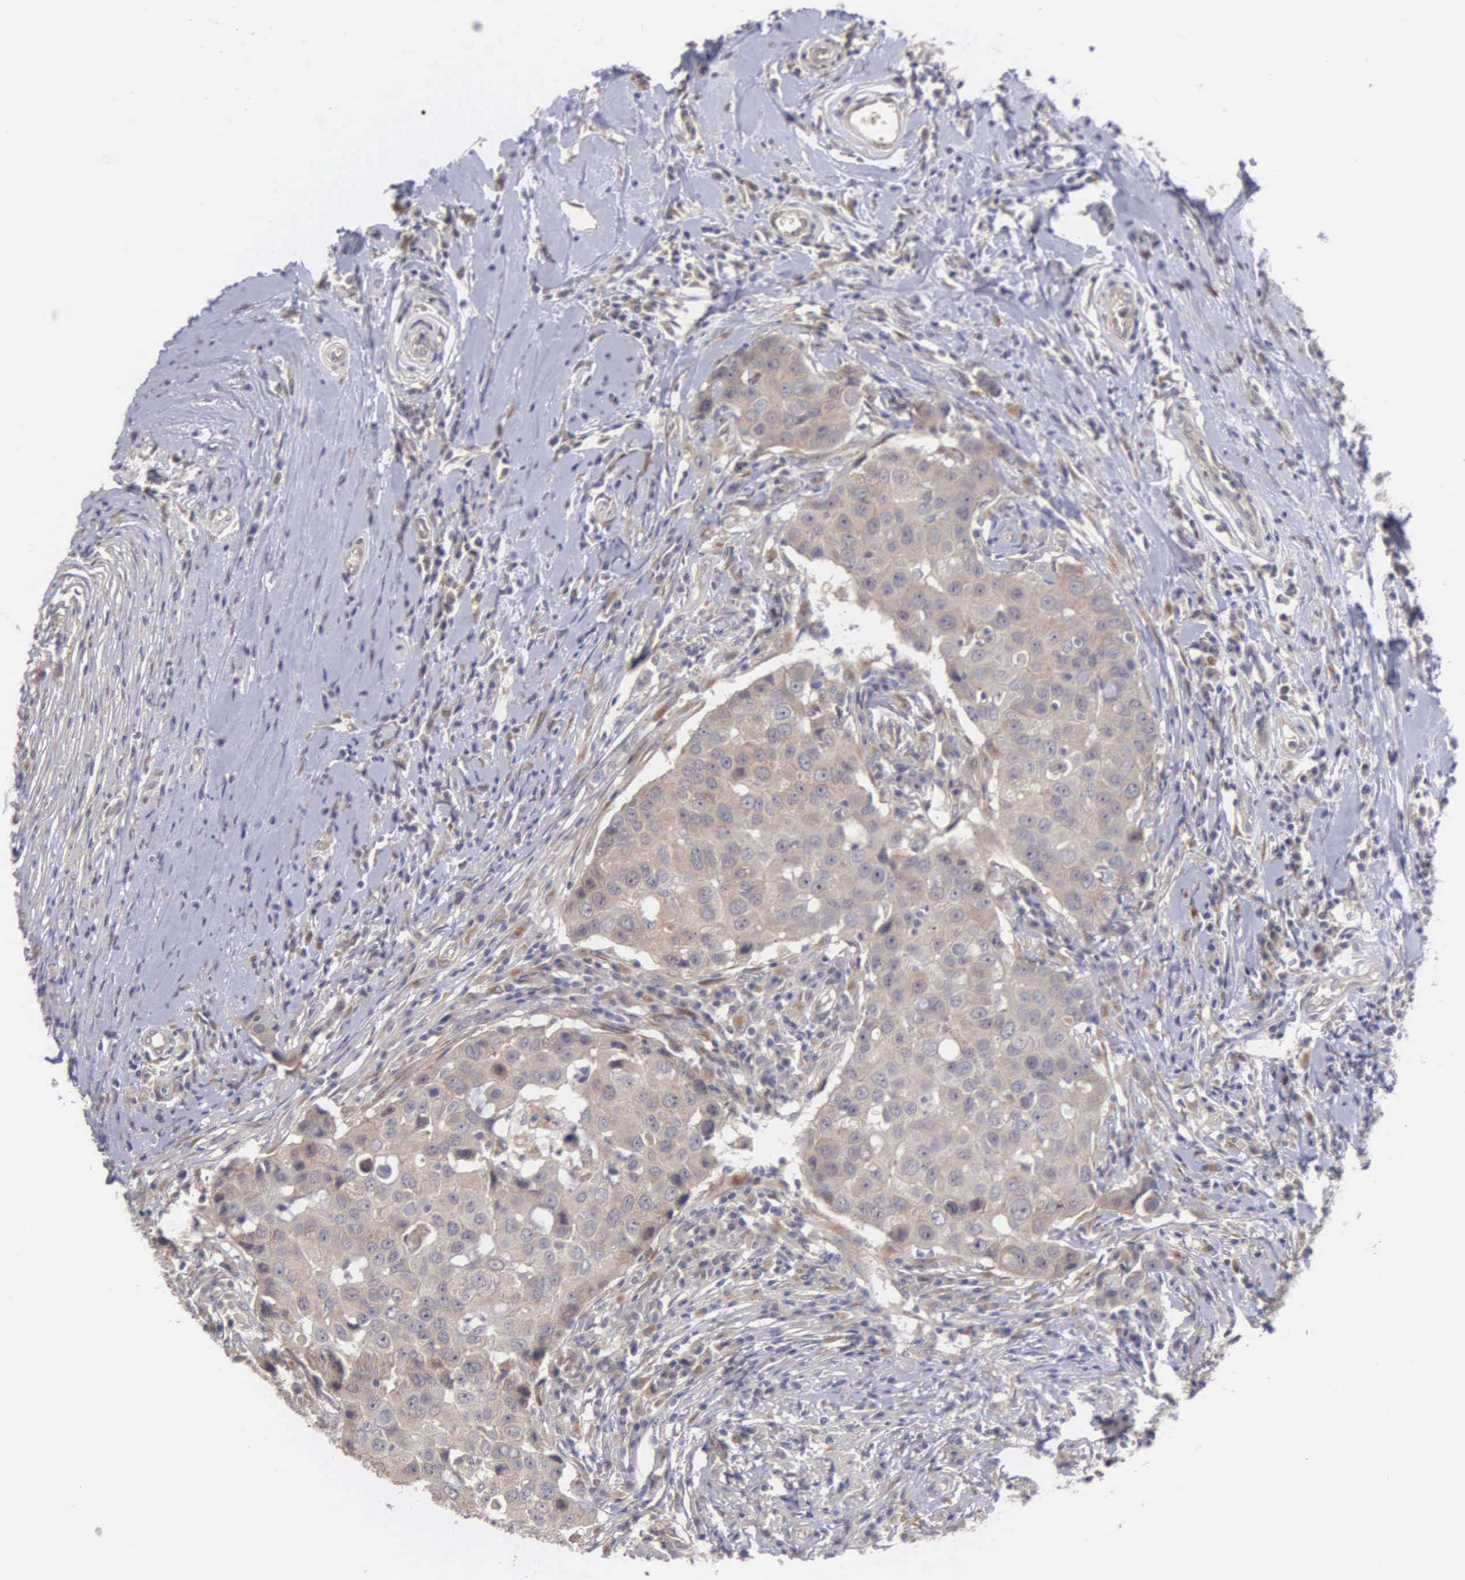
{"staining": {"intensity": "weak", "quantity": ">75%", "location": "cytoplasmic/membranous"}, "tissue": "breast cancer", "cell_type": "Tumor cells", "image_type": "cancer", "snomed": [{"axis": "morphology", "description": "Duct carcinoma"}, {"axis": "topography", "description": "Breast"}], "caption": "About >75% of tumor cells in intraductal carcinoma (breast) display weak cytoplasmic/membranous protein staining as visualized by brown immunohistochemical staining.", "gene": "RTL10", "patient": {"sex": "female", "age": 27}}